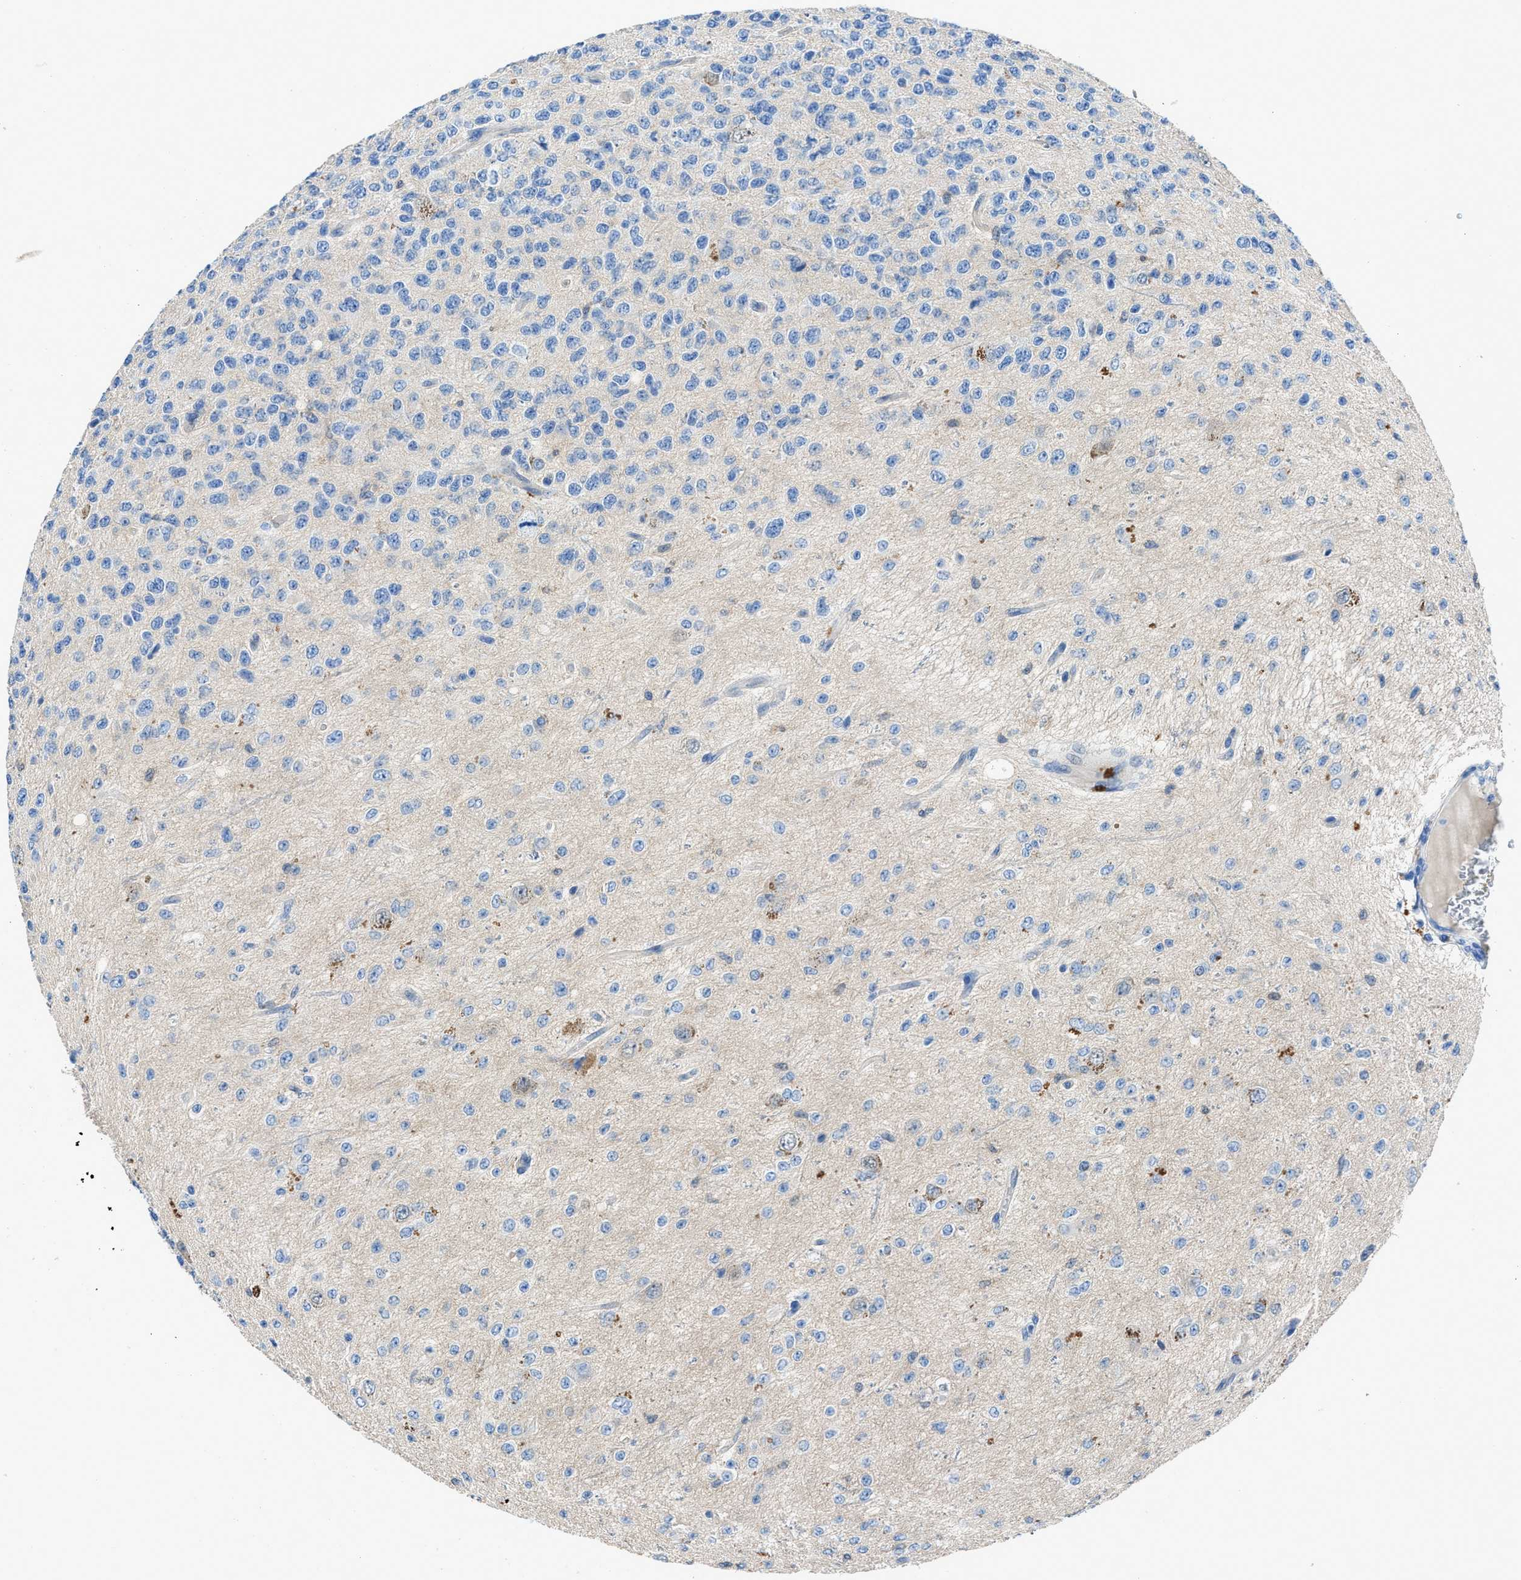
{"staining": {"intensity": "negative", "quantity": "none", "location": "none"}, "tissue": "glioma", "cell_type": "Tumor cells", "image_type": "cancer", "snomed": [{"axis": "morphology", "description": "Glioma, malignant, High grade"}, {"axis": "topography", "description": "pancreas cauda"}], "caption": "Immunohistochemical staining of high-grade glioma (malignant) demonstrates no significant positivity in tumor cells. (Stains: DAB (3,3'-diaminobenzidine) immunohistochemistry (IHC) with hematoxylin counter stain, Microscopy: brightfield microscopy at high magnification).", "gene": "PTGFRN", "patient": {"sex": "male", "age": 60}}